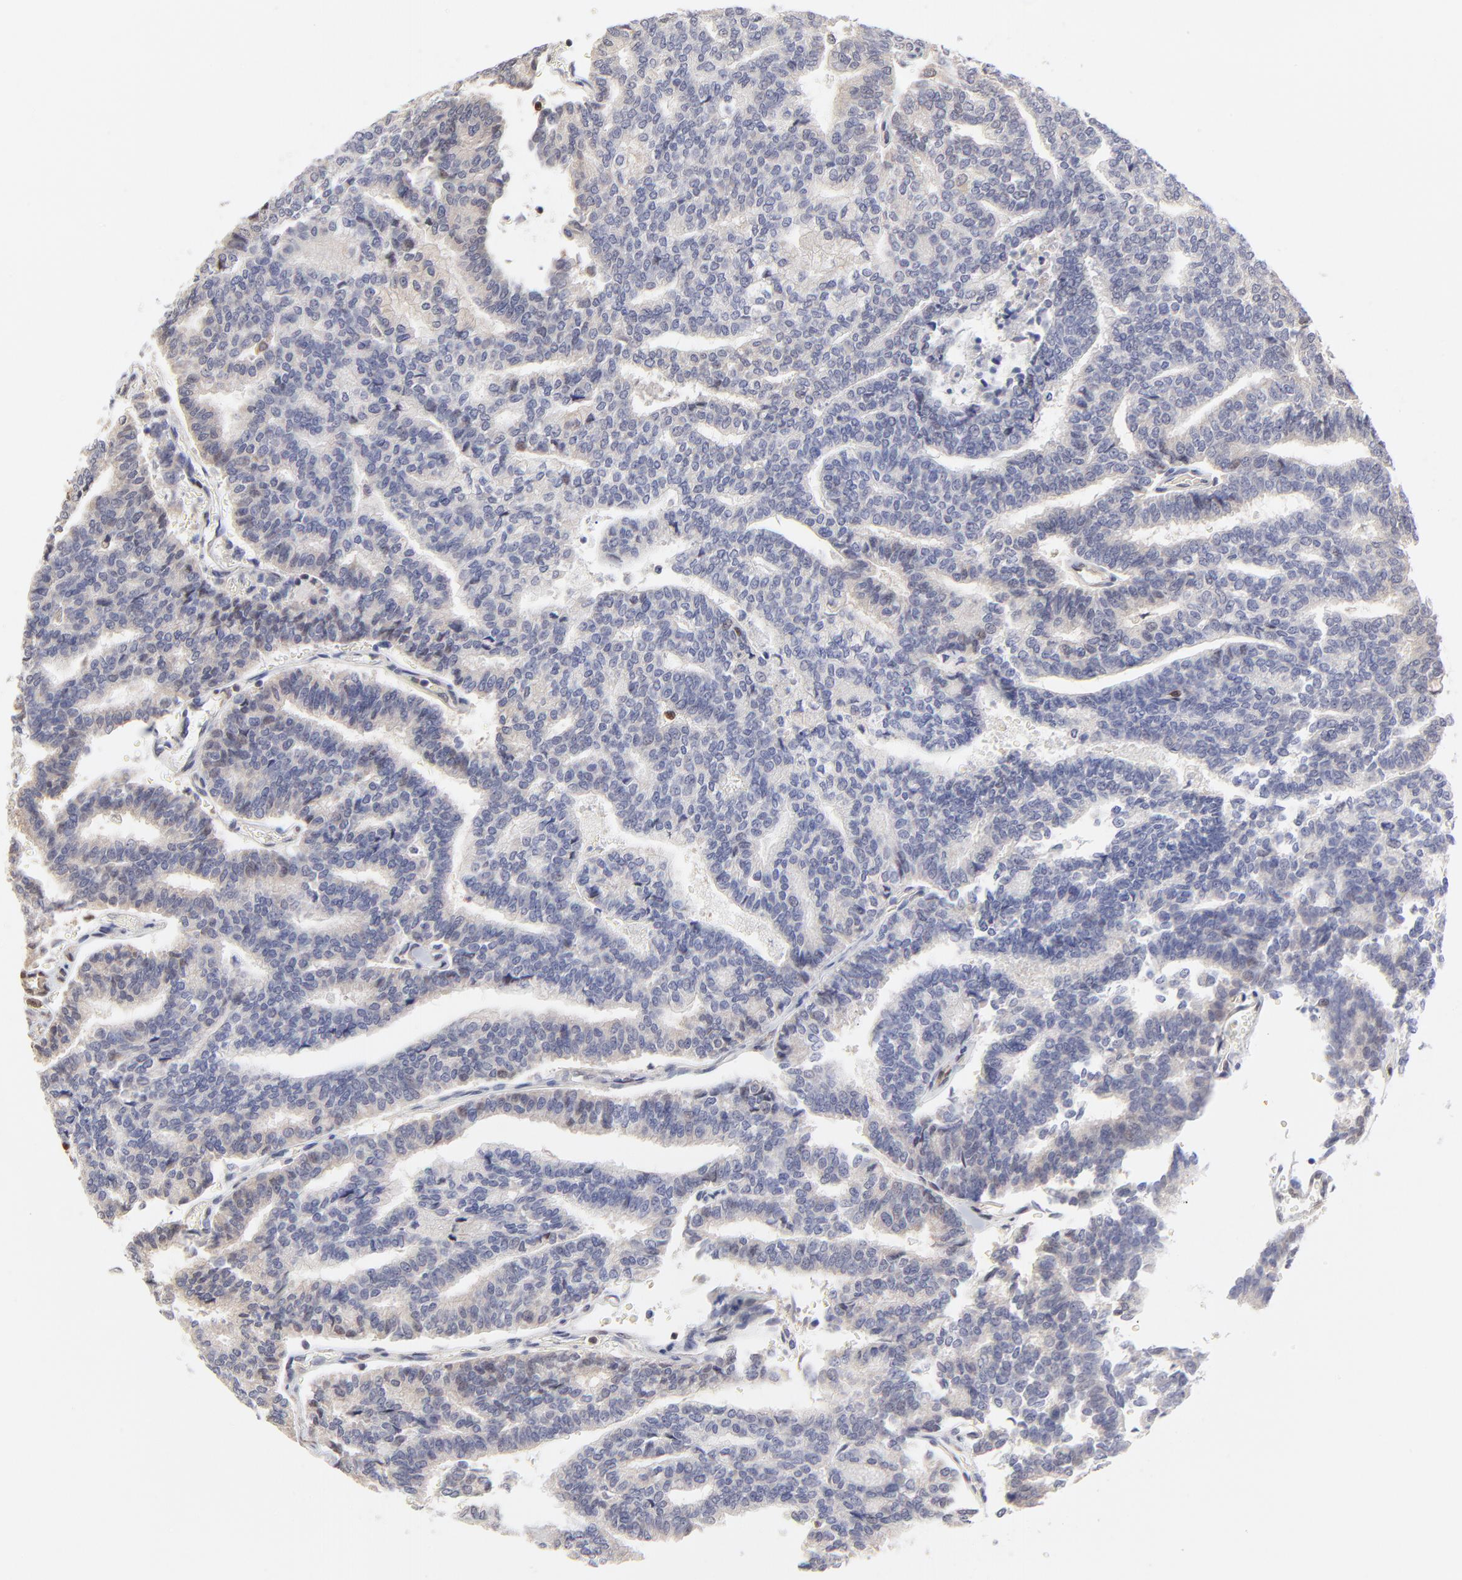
{"staining": {"intensity": "negative", "quantity": "none", "location": "none"}, "tissue": "thyroid cancer", "cell_type": "Tumor cells", "image_type": "cancer", "snomed": [{"axis": "morphology", "description": "Papillary adenocarcinoma, NOS"}, {"axis": "topography", "description": "Thyroid gland"}], "caption": "DAB (3,3'-diaminobenzidine) immunohistochemical staining of papillary adenocarcinoma (thyroid) shows no significant positivity in tumor cells.", "gene": "CASP3", "patient": {"sex": "female", "age": 35}}